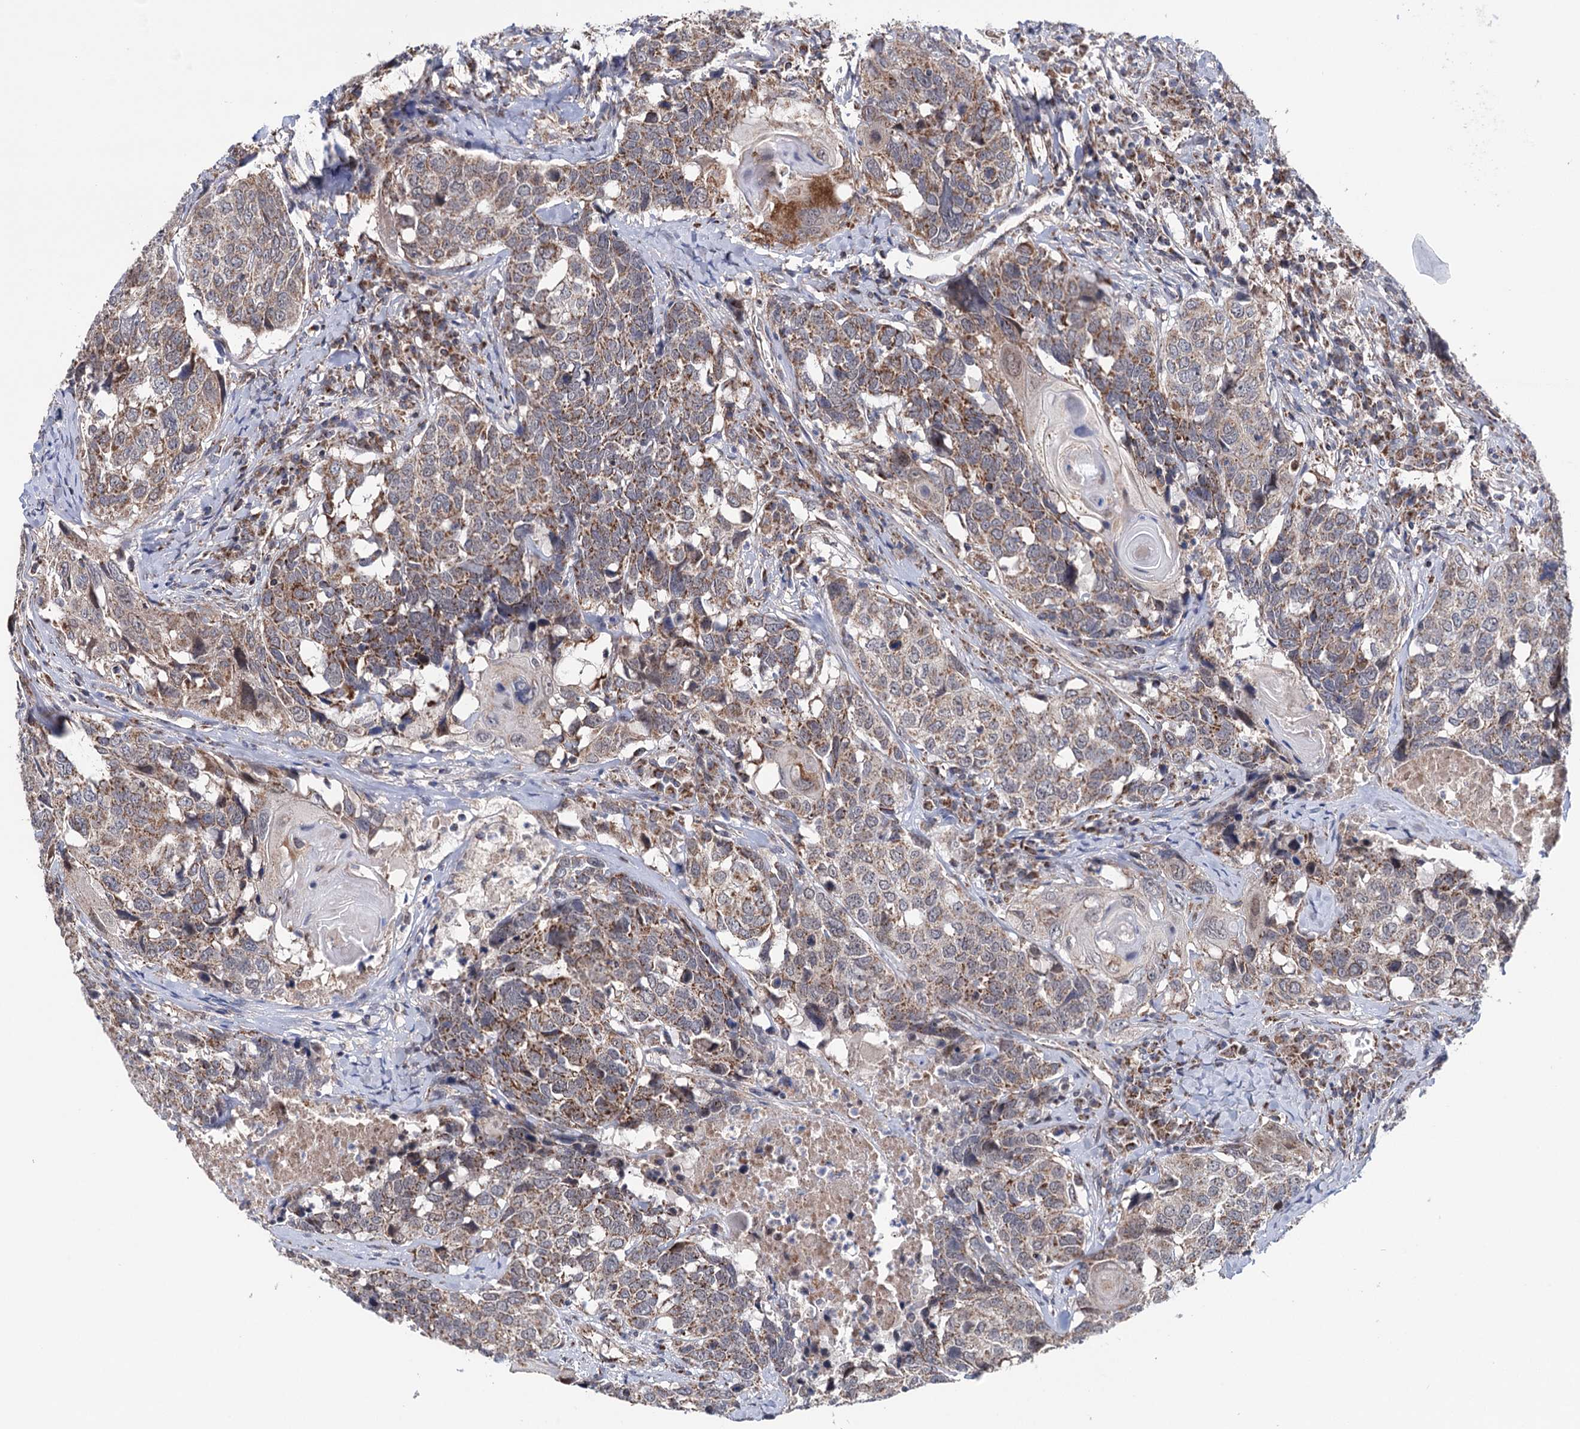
{"staining": {"intensity": "moderate", "quantity": "25%-75%", "location": "cytoplasmic/membranous"}, "tissue": "head and neck cancer", "cell_type": "Tumor cells", "image_type": "cancer", "snomed": [{"axis": "morphology", "description": "Squamous cell carcinoma, NOS"}, {"axis": "topography", "description": "Head-Neck"}], "caption": "Protein expression by immunohistochemistry (IHC) displays moderate cytoplasmic/membranous expression in about 25%-75% of tumor cells in head and neck cancer.", "gene": "SUCLA2", "patient": {"sex": "male", "age": 66}}